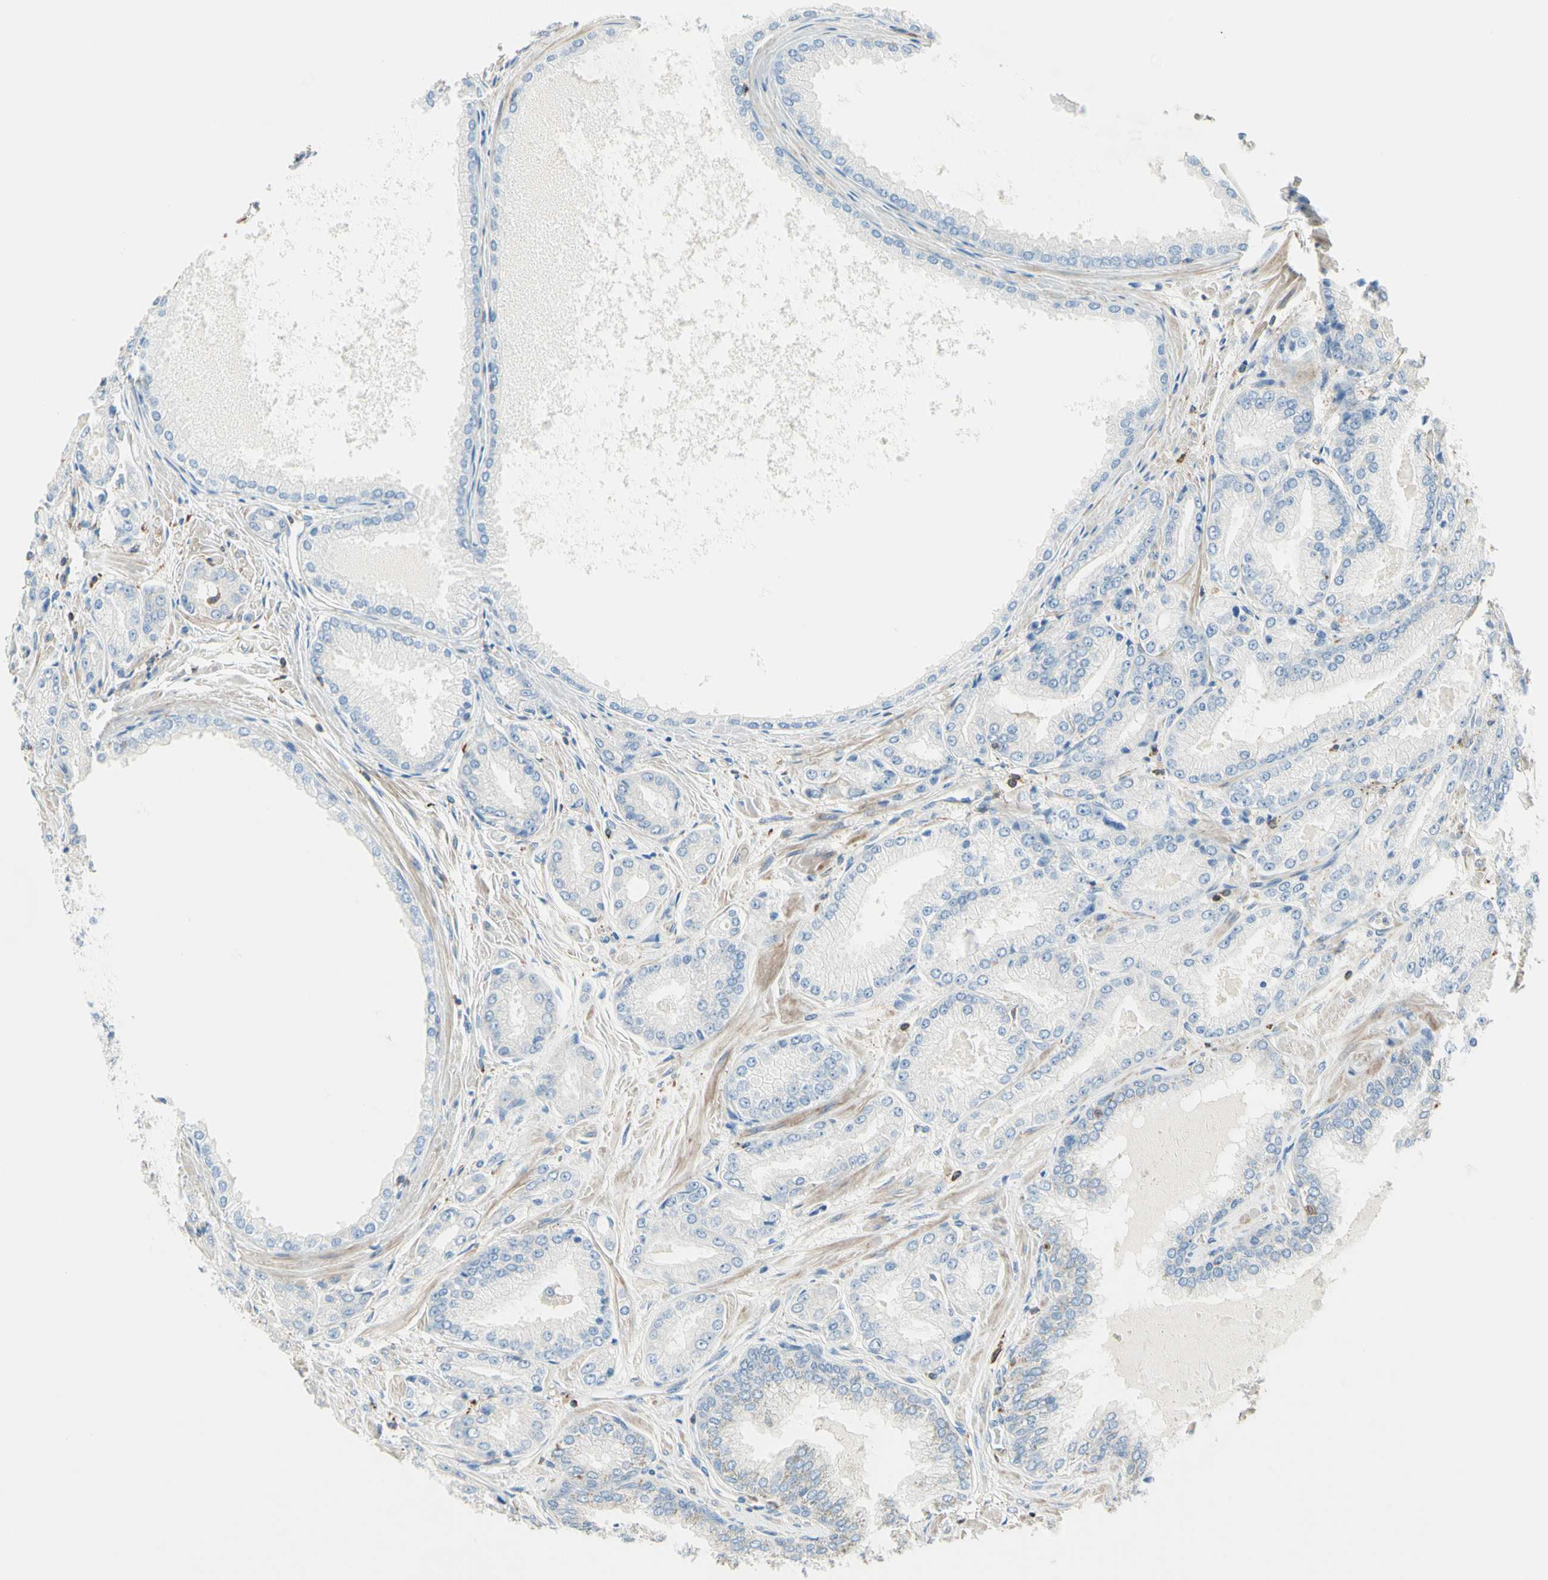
{"staining": {"intensity": "negative", "quantity": "none", "location": "none"}, "tissue": "prostate cancer", "cell_type": "Tumor cells", "image_type": "cancer", "snomed": [{"axis": "morphology", "description": "Adenocarcinoma, High grade"}, {"axis": "topography", "description": "Prostate"}], "caption": "The image exhibits no staining of tumor cells in prostate cancer (high-grade adenocarcinoma).", "gene": "SEMA4C", "patient": {"sex": "male", "age": 59}}